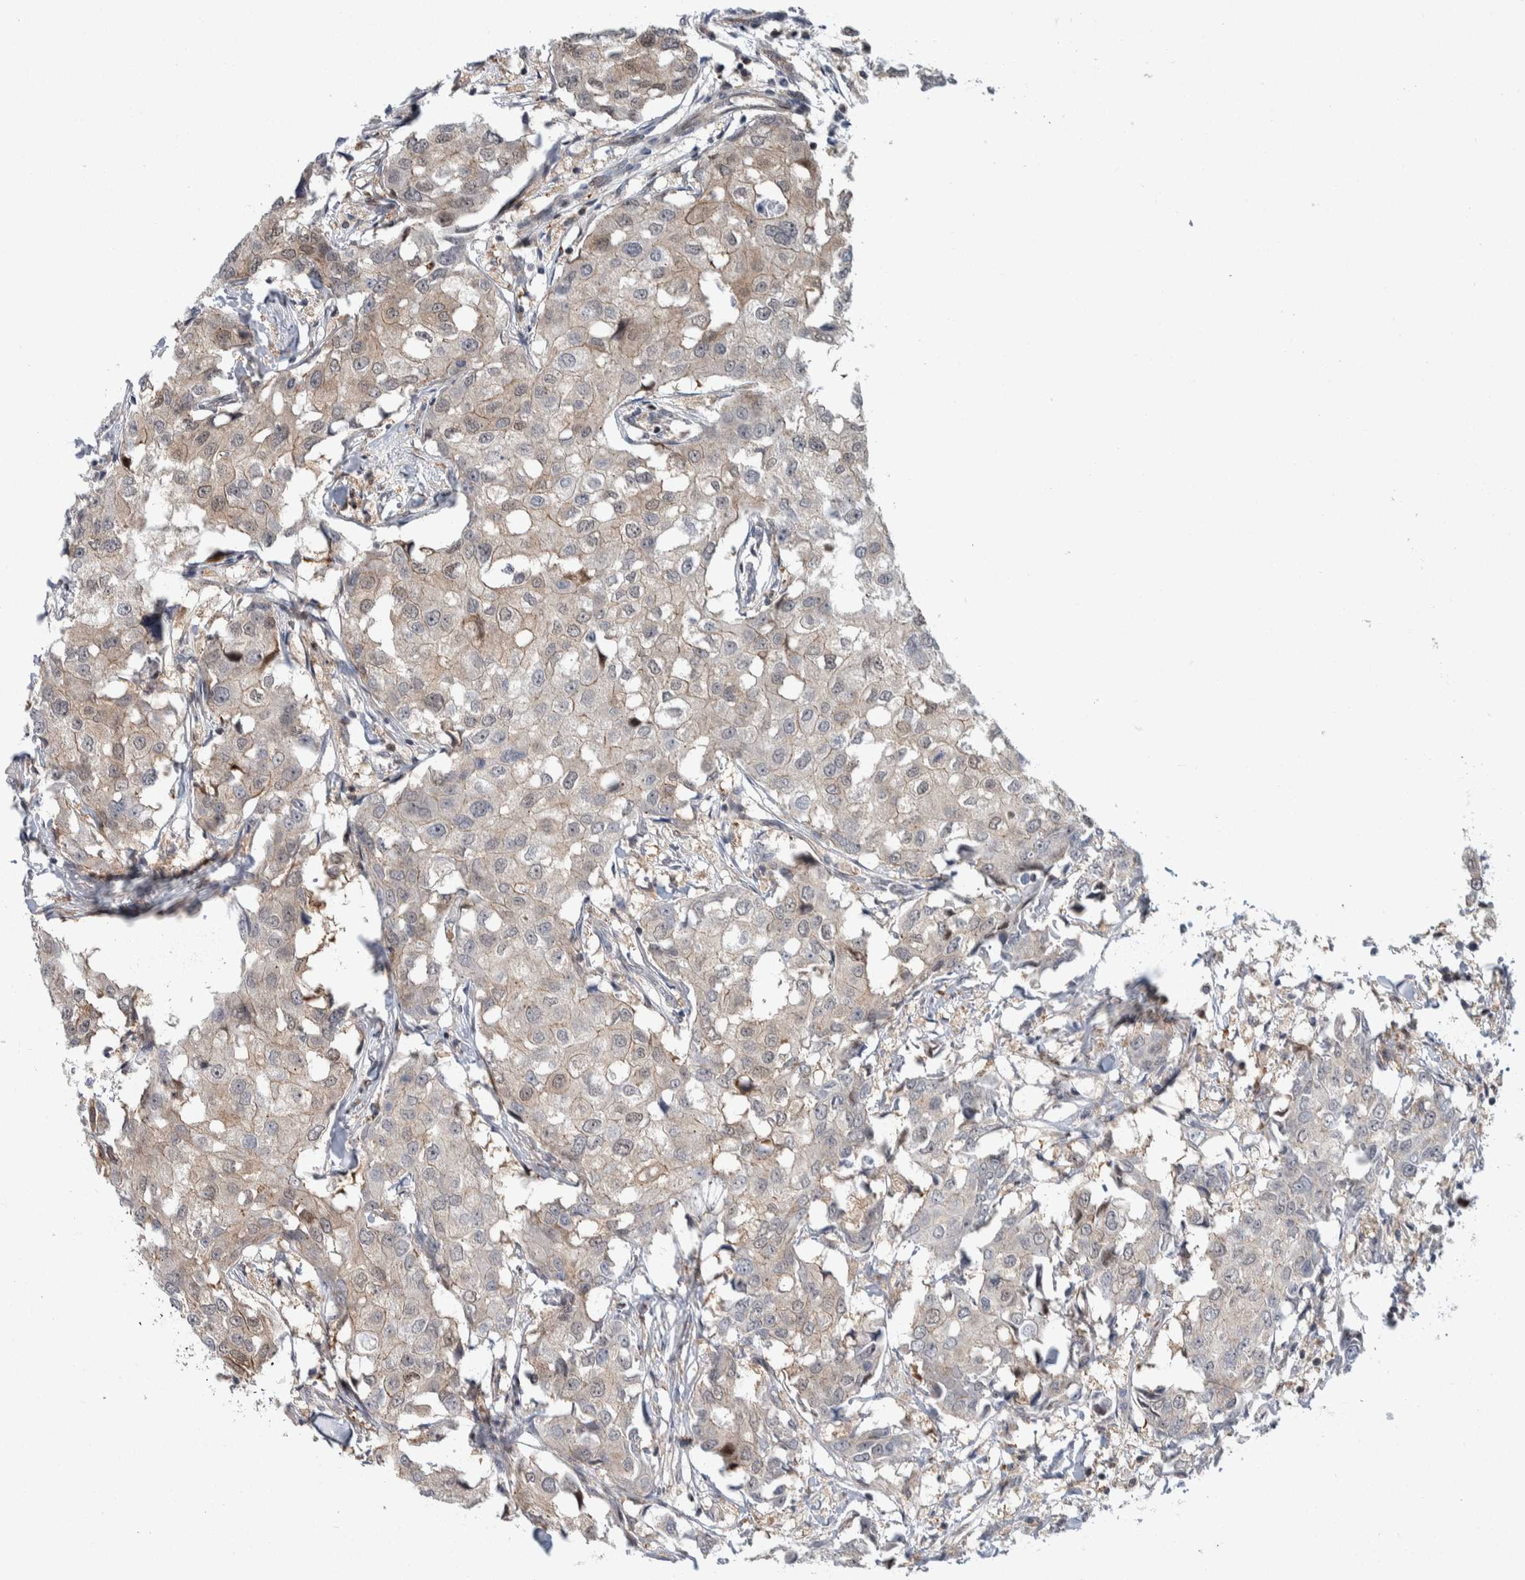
{"staining": {"intensity": "weak", "quantity": "<25%", "location": "cytoplasmic/membranous"}, "tissue": "breast cancer", "cell_type": "Tumor cells", "image_type": "cancer", "snomed": [{"axis": "morphology", "description": "Duct carcinoma"}, {"axis": "topography", "description": "Breast"}], "caption": "There is no significant staining in tumor cells of breast cancer.", "gene": "PTPA", "patient": {"sex": "female", "age": 27}}